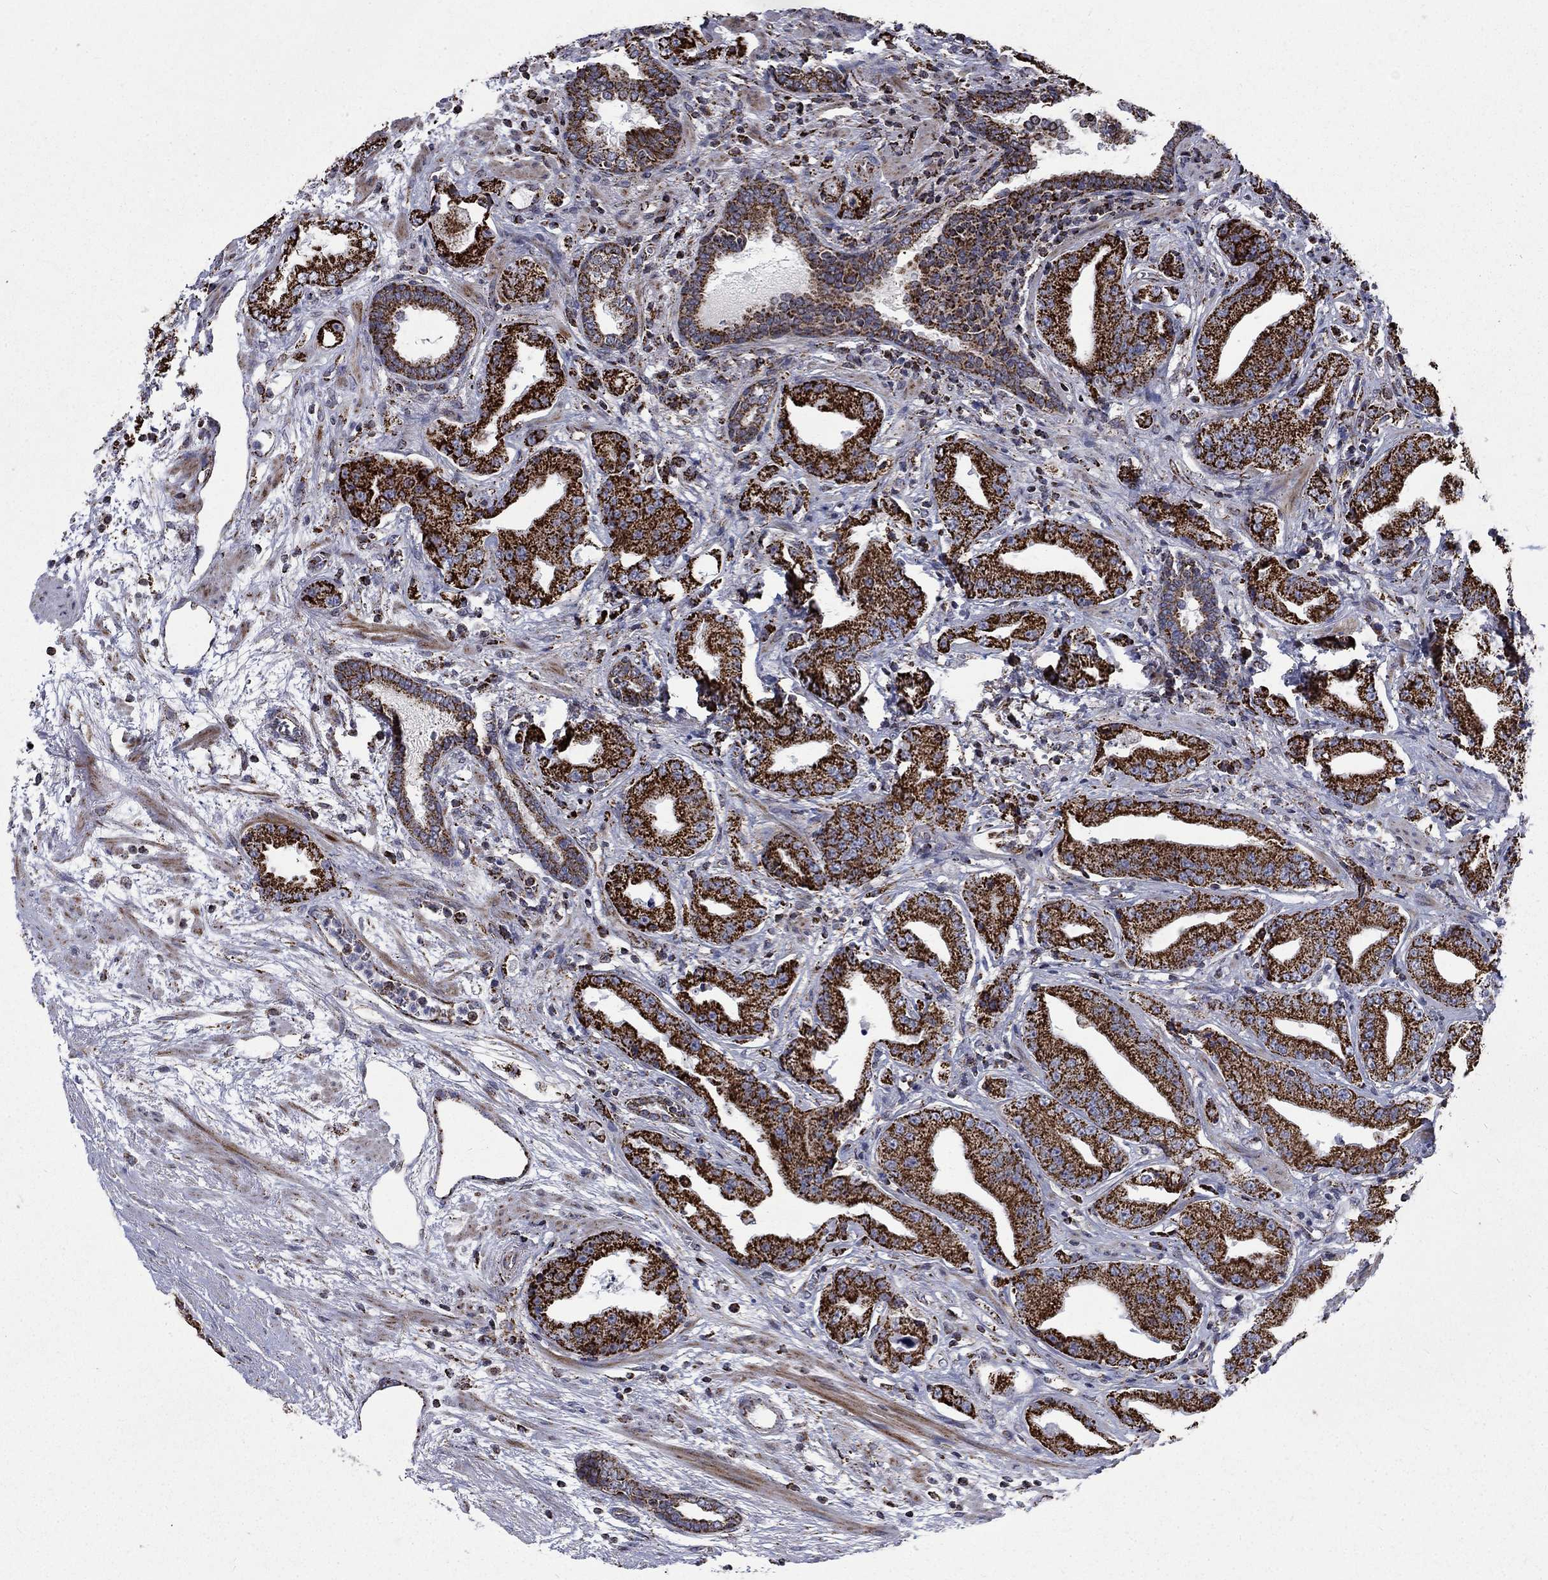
{"staining": {"intensity": "strong", "quantity": ">75%", "location": "cytoplasmic/membranous"}, "tissue": "prostate cancer", "cell_type": "Tumor cells", "image_type": "cancer", "snomed": [{"axis": "morphology", "description": "Adenocarcinoma, Low grade"}, {"axis": "topography", "description": "Prostate"}], "caption": "Immunohistochemistry (DAB) staining of prostate cancer displays strong cytoplasmic/membranous protein expression in approximately >75% of tumor cells. (IHC, brightfield microscopy, high magnification).", "gene": "MOAP1", "patient": {"sex": "male", "age": 62}}